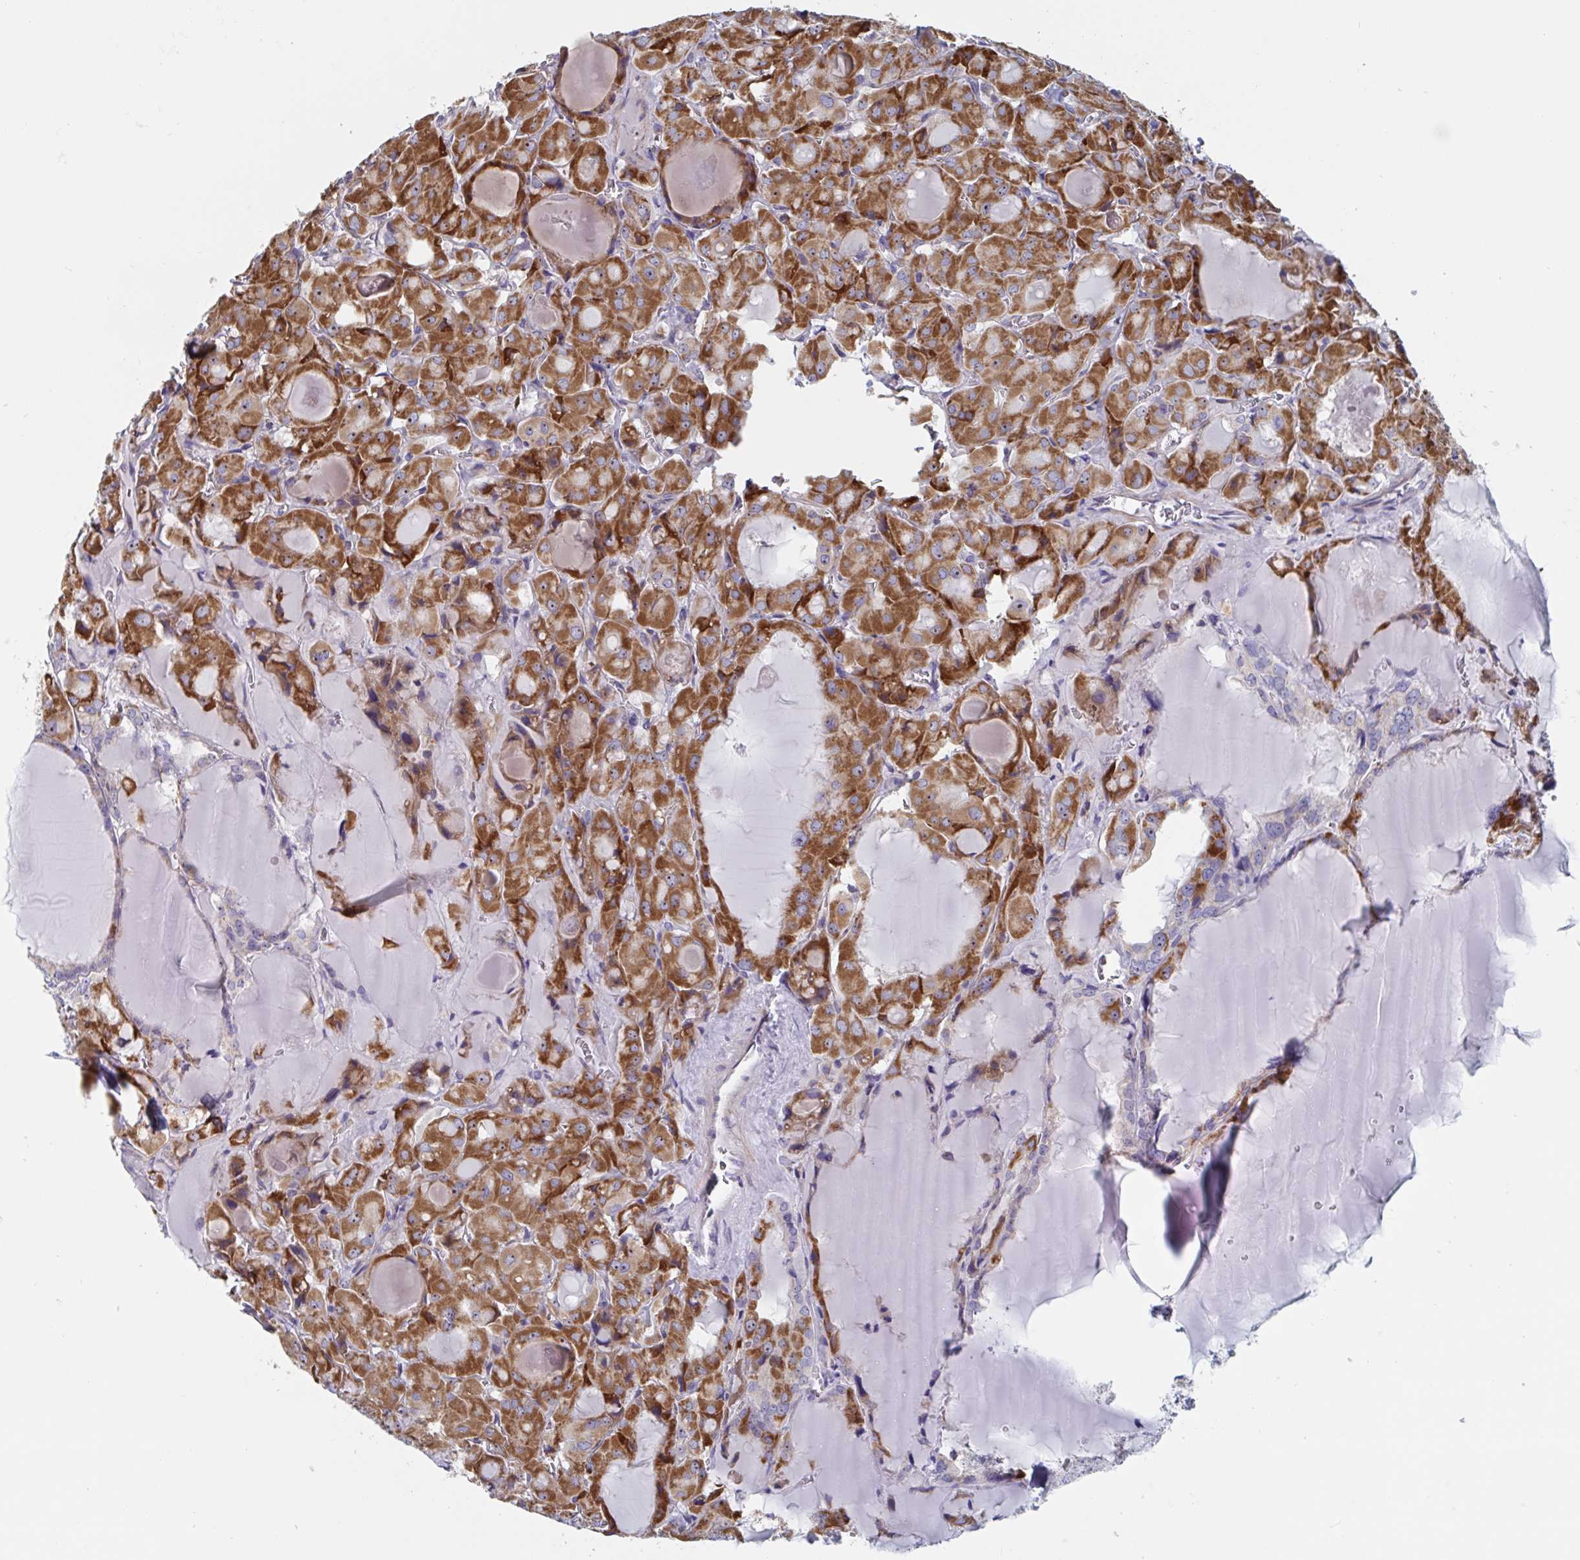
{"staining": {"intensity": "strong", "quantity": ">75%", "location": "cytoplasmic/membranous,nuclear"}, "tissue": "thyroid cancer", "cell_type": "Tumor cells", "image_type": "cancer", "snomed": [{"axis": "morphology", "description": "Papillary adenocarcinoma, NOS"}, {"axis": "topography", "description": "Thyroid gland"}], "caption": "Immunohistochemistry histopathology image of thyroid cancer stained for a protein (brown), which demonstrates high levels of strong cytoplasmic/membranous and nuclear expression in about >75% of tumor cells.", "gene": "MRPL53", "patient": {"sex": "male", "age": 87}}